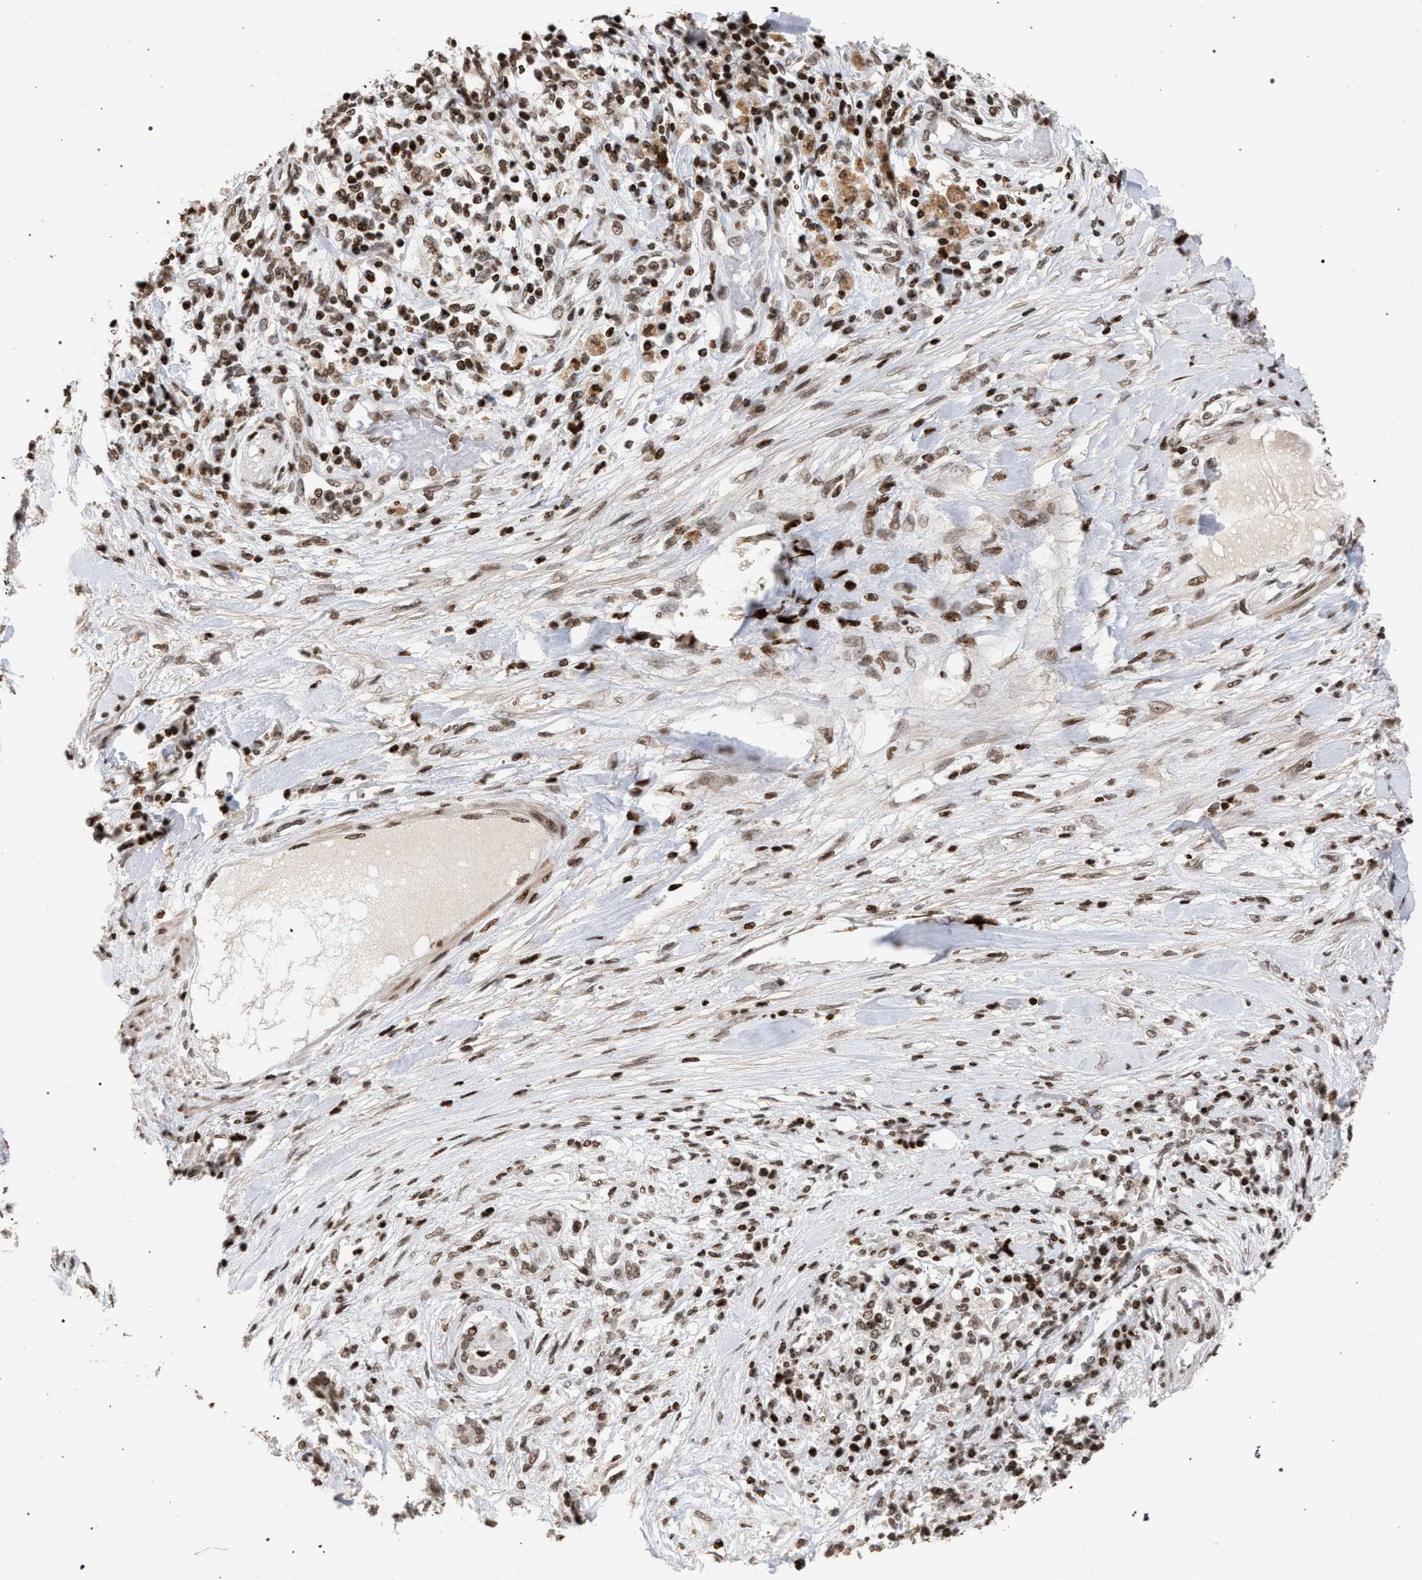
{"staining": {"intensity": "moderate", "quantity": ">75%", "location": "nuclear"}, "tissue": "pancreatic cancer", "cell_type": "Tumor cells", "image_type": "cancer", "snomed": [{"axis": "morphology", "description": "Adenocarcinoma, NOS"}, {"axis": "topography", "description": "Pancreas"}], "caption": "Adenocarcinoma (pancreatic) stained for a protein displays moderate nuclear positivity in tumor cells.", "gene": "FOXD3", "patient": {"sex": "female", "age": 56}}